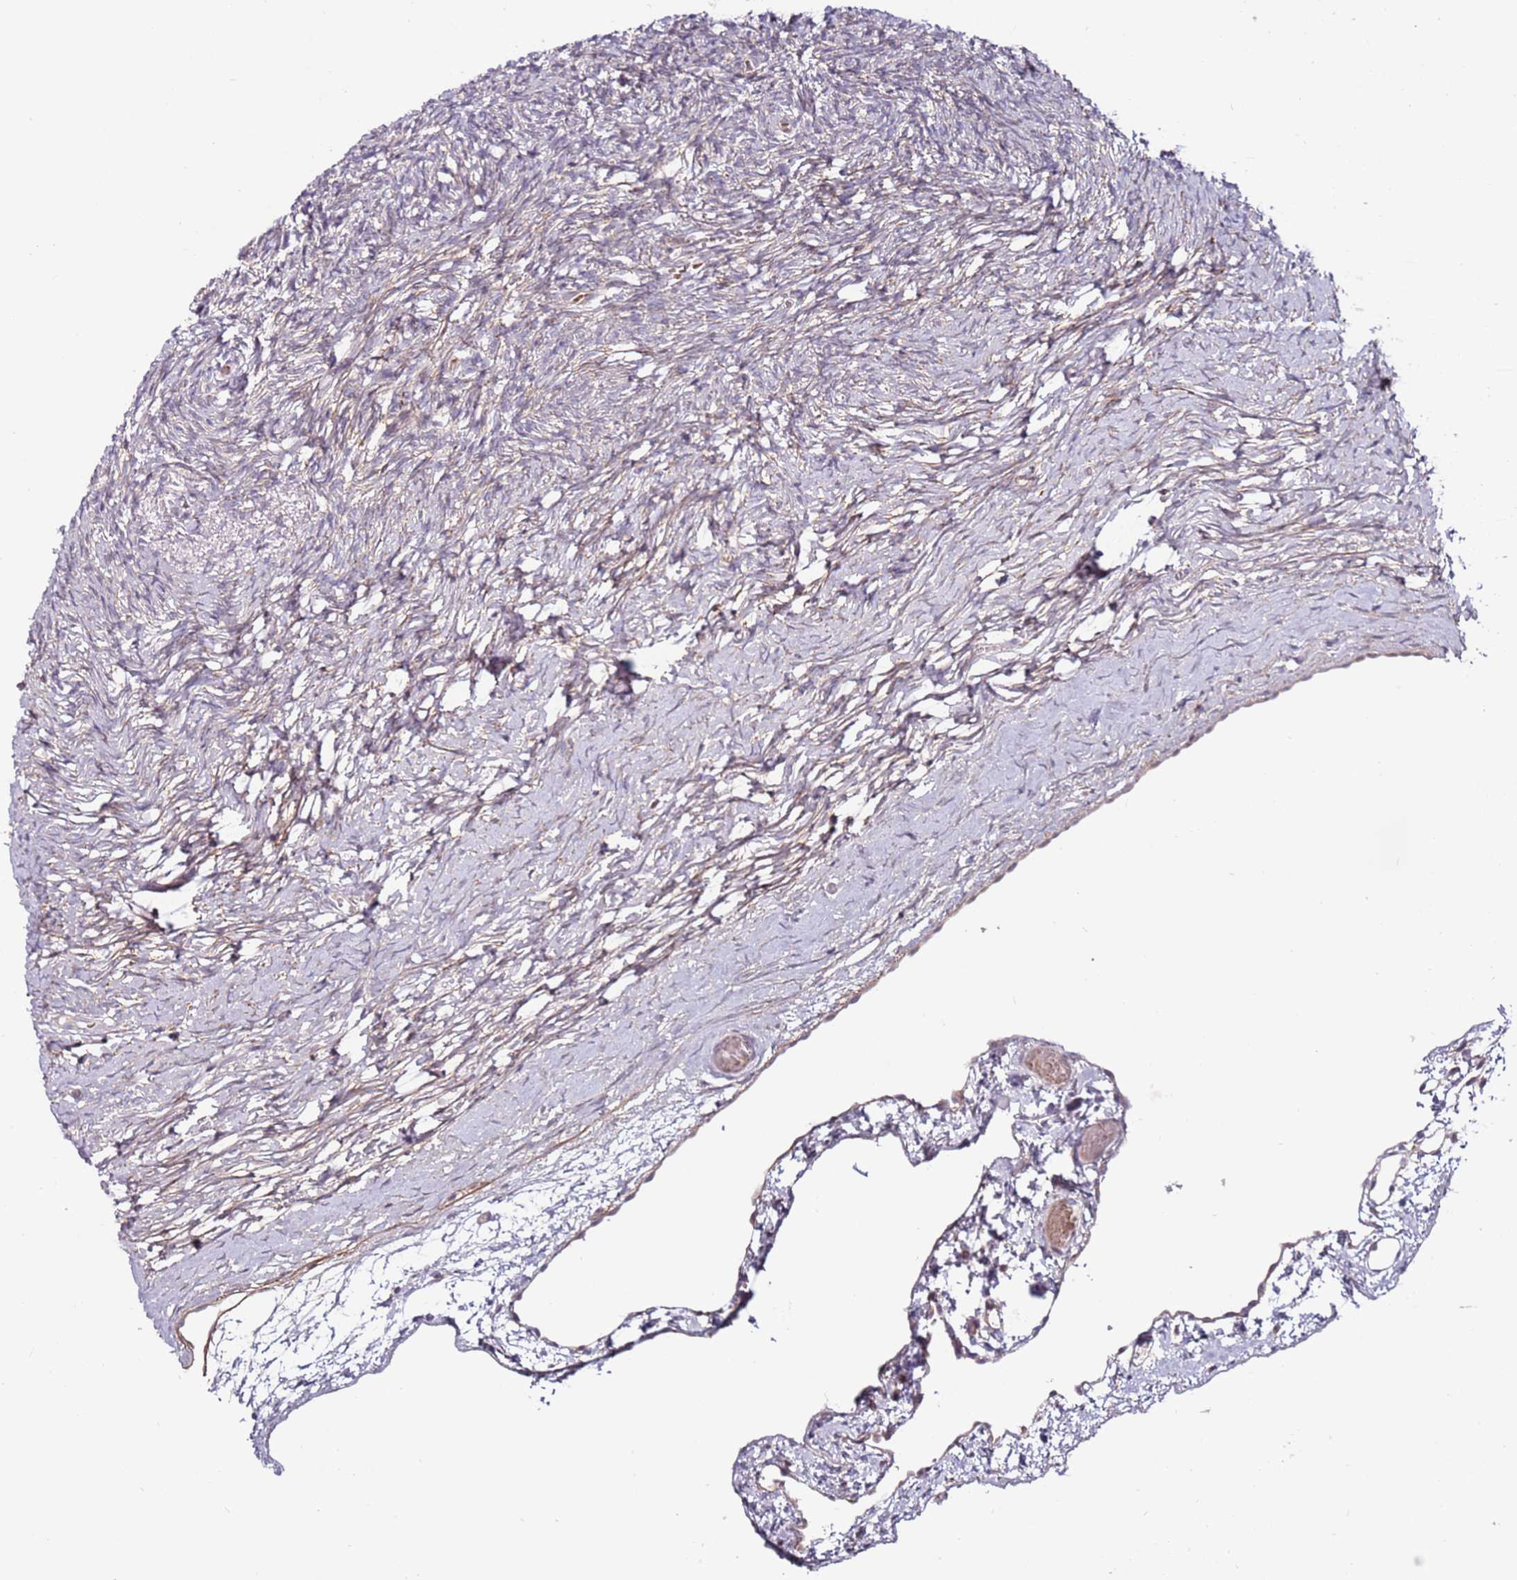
{"staining": {"intensity": "moderate", "quantity": "<25%", "location": "cytoplasmic/membranous"}, "tissue": "ovary", "cell_type": "Ovarian stroma cells", "image_type": "normal", "snomed": [{"axis": "morphology", "description": "Normal tissue, NOS"}, {"axis": "topography", "description": "Ovary"}], "caption": "This photomicrograph reveals IHC staining of normal human ovary, with low moderate cytoplasmic/membranous expression in approximately <25% of ovarian stroma cells.", "gene": "MTG2", "patient": {"sex": "female", "age": 39}}